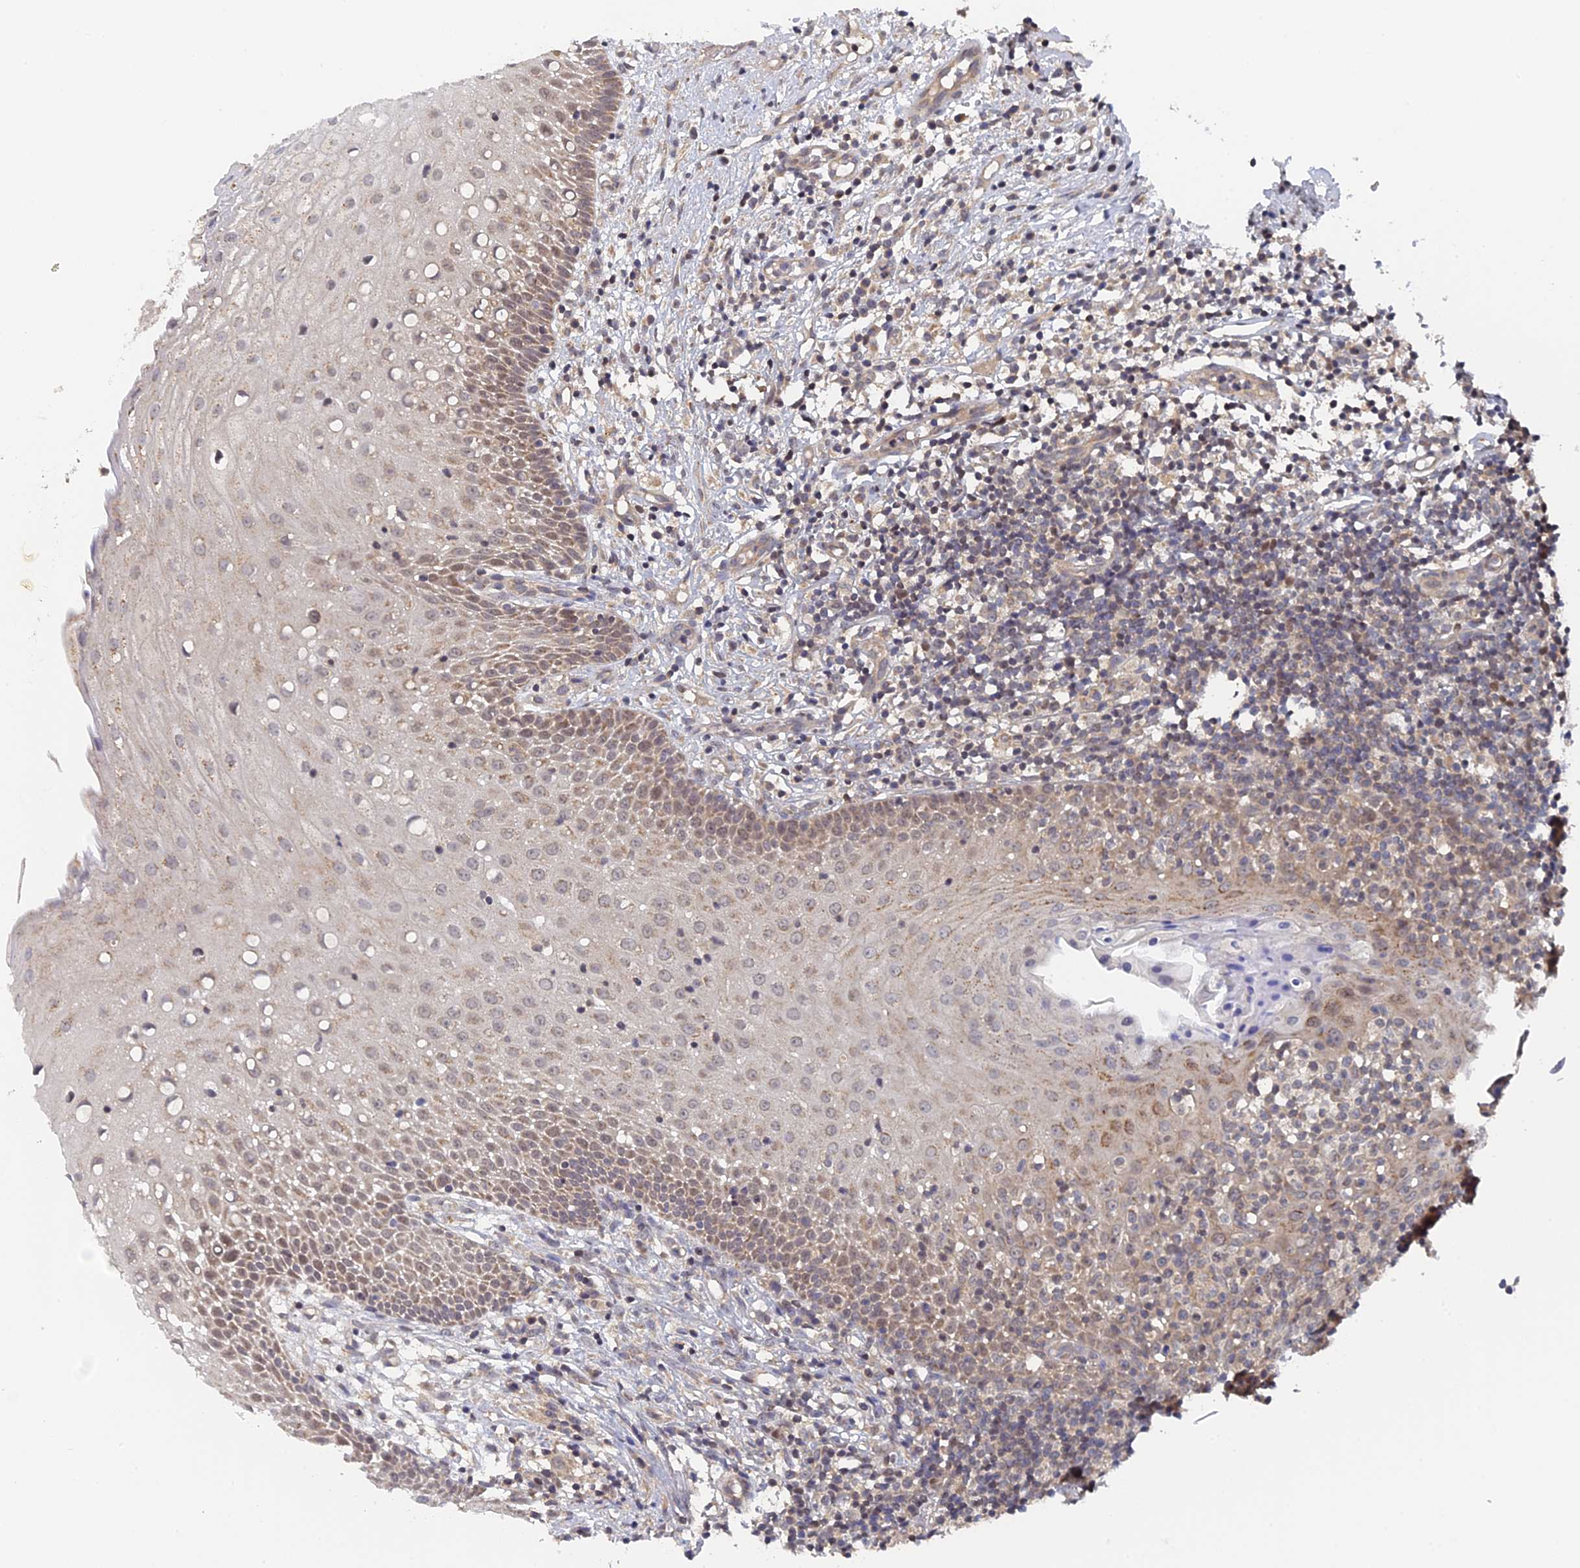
{"staining": {"intensity": "weak", "quantity": "25%-75%", "location": "cytoplasmic/membranous,nuclear"}, "tissue": "oral mucosa", "cell_type": "Squamous epithelial cells", "image_type": "normal", "snomed": [{"axis": "morphology", "description": "Normal tissue, NOS"}, {"axis": "topography", "description": "Oral tissue"}], "caption": "IHC (DAB (3,3'-diaminobenzidine)) staining of normal oral mucosa demonstrates weak cytoplasmic/membranous,nuclear protein expression in about 25%-75% of squamous epithelial cells. The staining is performed using DAB brown chromogen to label protein expression. The nuclei are counter-stained blue using hematoxylin.", "gene": "MIGA2", "patient": {"sex": "female", "age": 69}}